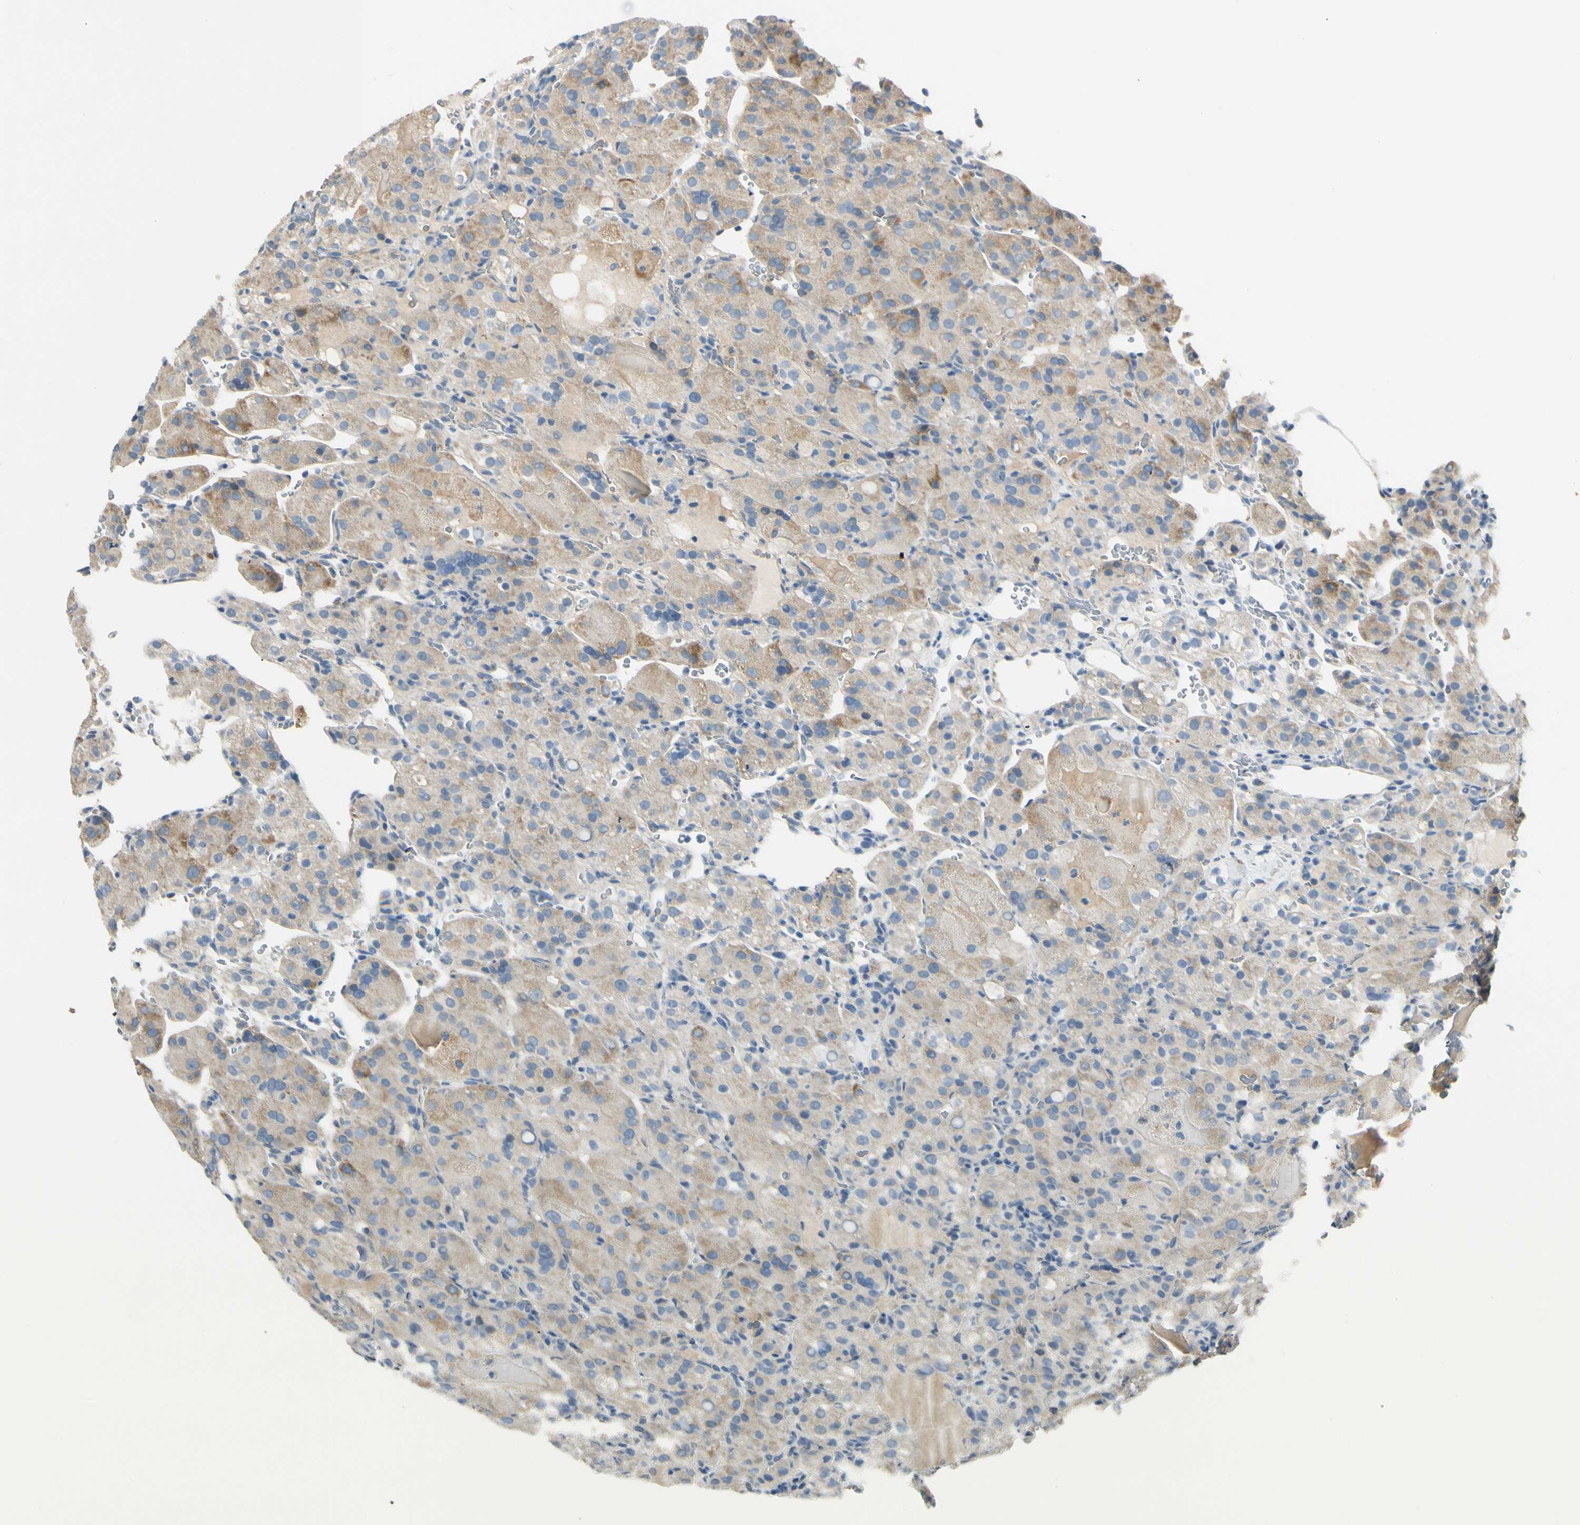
{"staining": {"intensity": "weak", "quantity": ">75%", "location": "cytoplasmic/membranous"}, "tissue": "renal cancer", "cell_type": "Tumor cells", "image_type": "cancer", "snomed": [{"axis": "morphology", "description": "Normal tissue, NOS"}, {"axis": "morphology", "description": "Adenocarcinoma, NOS"}, {"axis": "topography", "description": "Kidney"}], "caption": "A brown stain shows weak cytoplasmic/membranous expression of a protein in human renal adenocarcinoma tumor cells.", "gene": "GALNT5", "patient": {"sex": "male", "age": 61}}